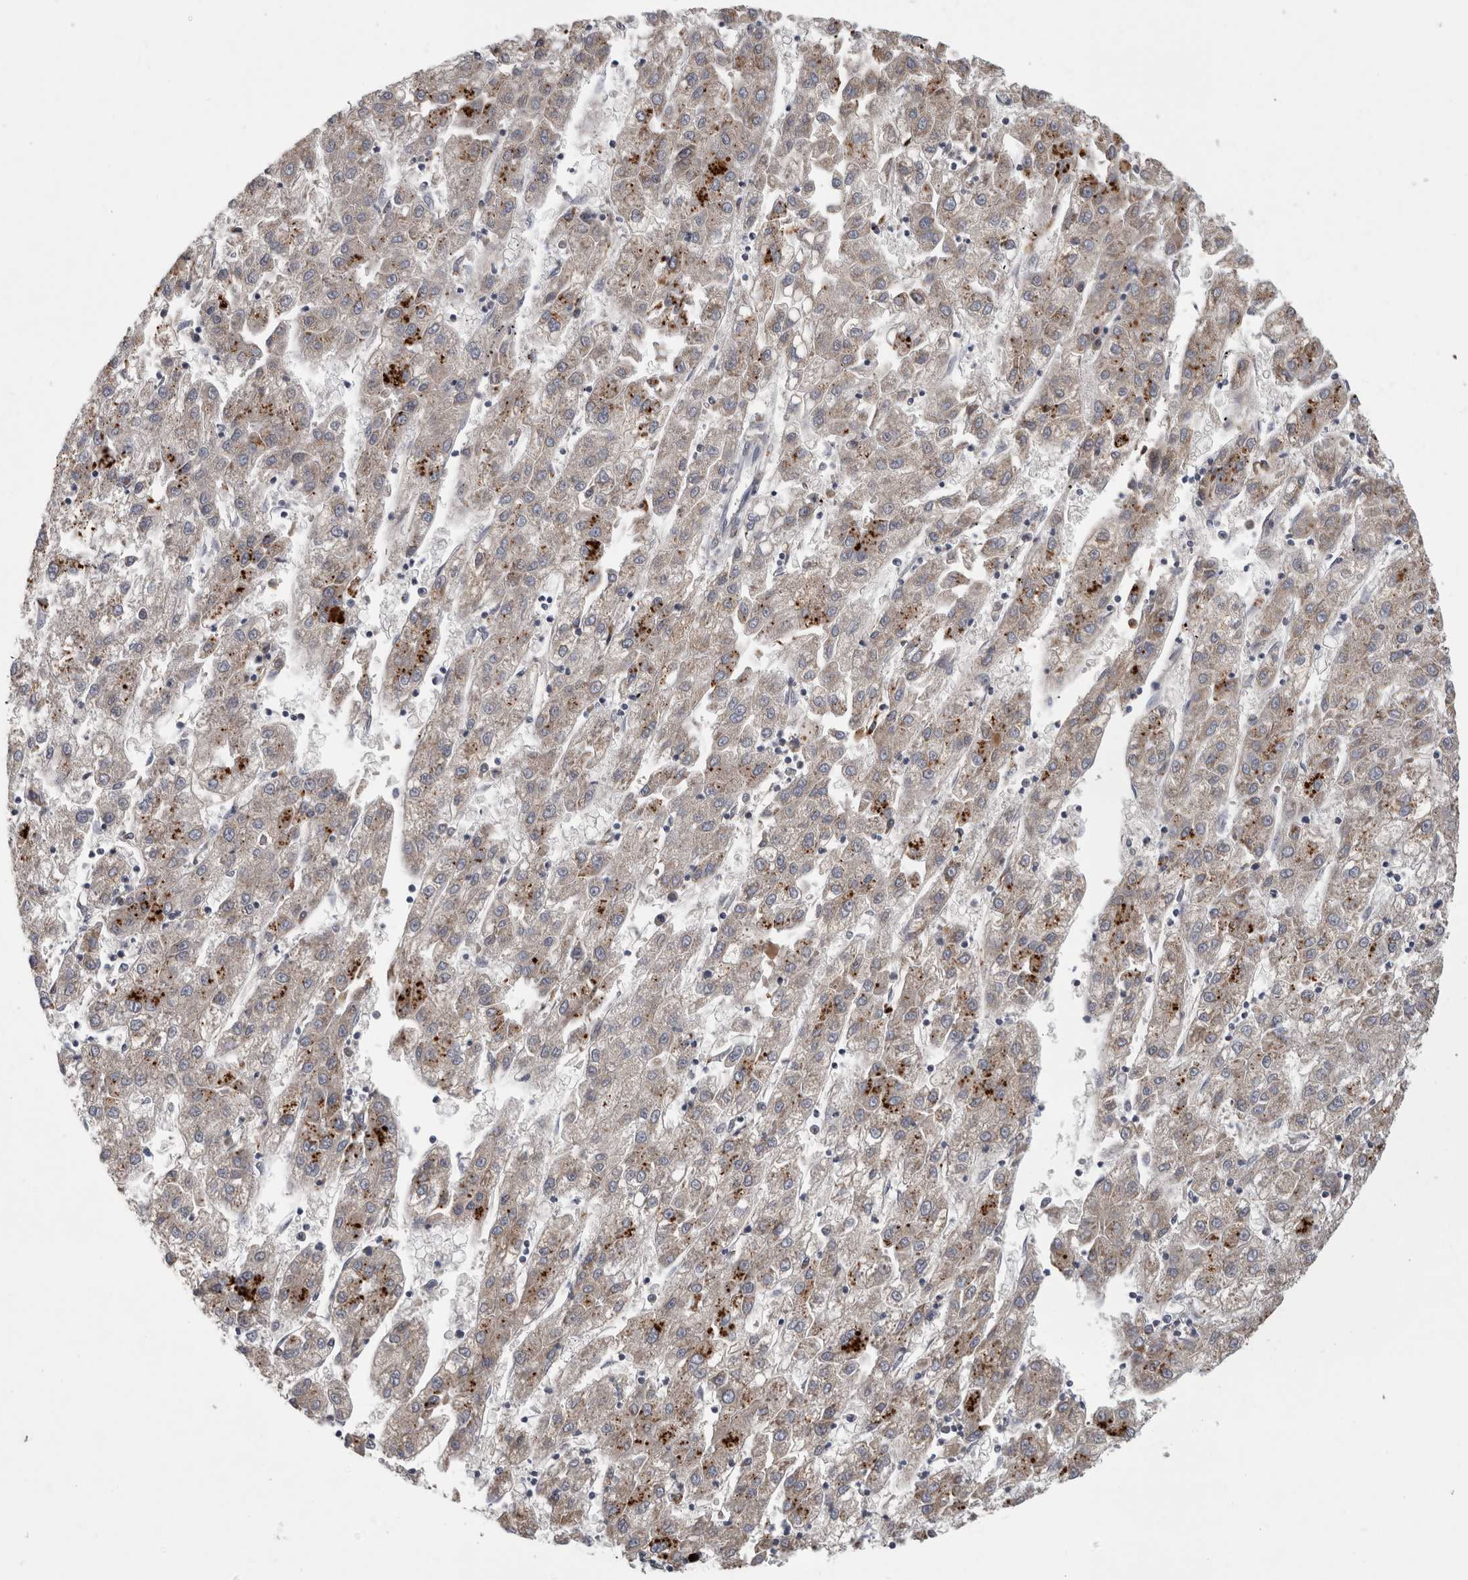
{"staining": {"intensity": "moderate", "quantity": "<25%", "location": "cytoplasmic/membranous"}, "tissue": "liver cancer", "cell_type": "Tumor cells", "image_type": "cancer", "snomed": [{"axis": "morphology", "description": "Carcinoma, Hepatocellular, NOS"}, {"axis": "topography", "description": "Liver"}], "caption": "This is an image of immunohistochemistry (IHC) staining of liver cancer (hepatocellular carcinoma), which shows moderate positivity in the cytoplasmic/membranous of tumor cells.", "gene": "ATXN2", "patient": {"sex": "male", "age": 72}}